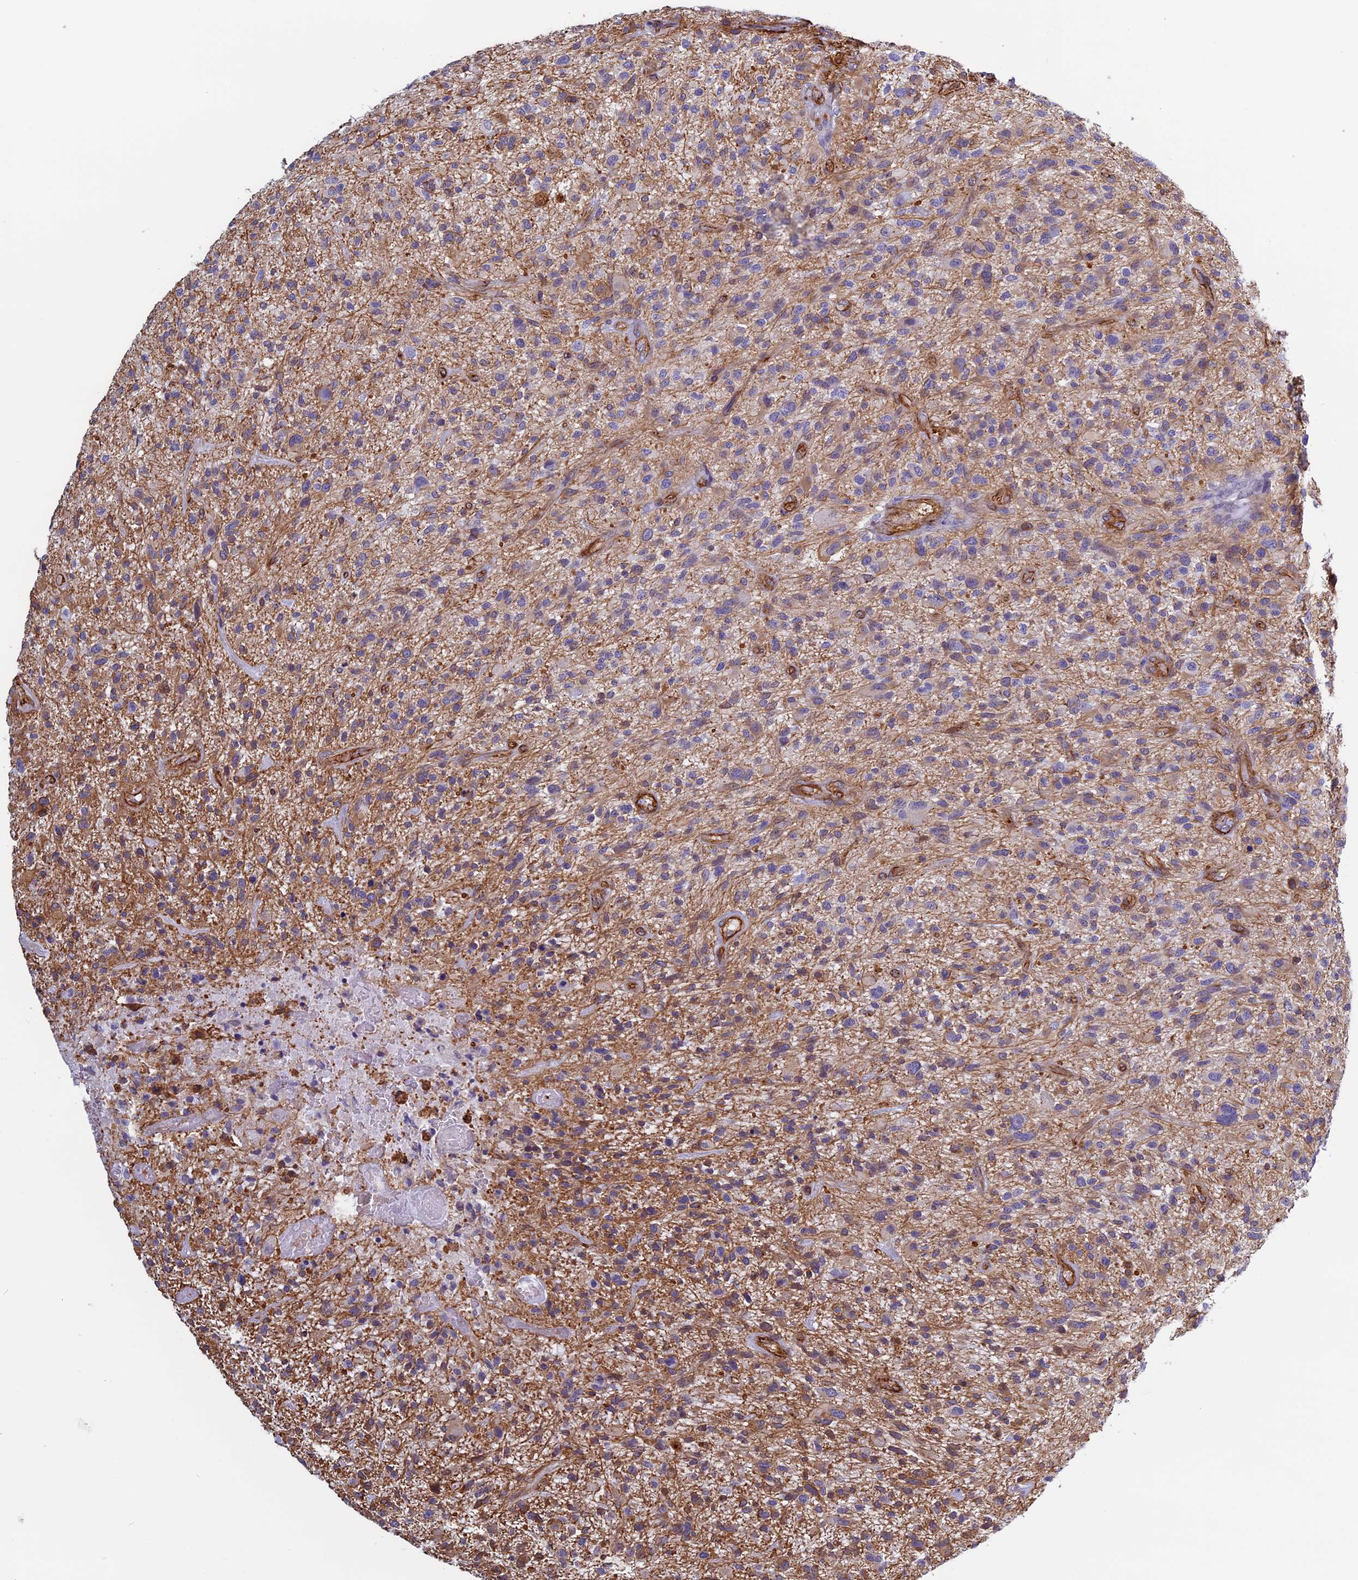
{"staining": {"intensity": "weak", "quantity": "<25%", "location": "cytoplasmic/membranous"}, "tissue": "glioma", "cell_type": "Tumor cells", "image_type": "cancer", "snomed": [{"axis": "morphology", "description": "Glioma, malignant, High grade"}, {"axis": "topography", "description": "Brain"}], "caption": "Tumor cells show no significant expression in glioma.", "gene": "ANGPTL2", "patient": {"sex": "male", "age": 47}}